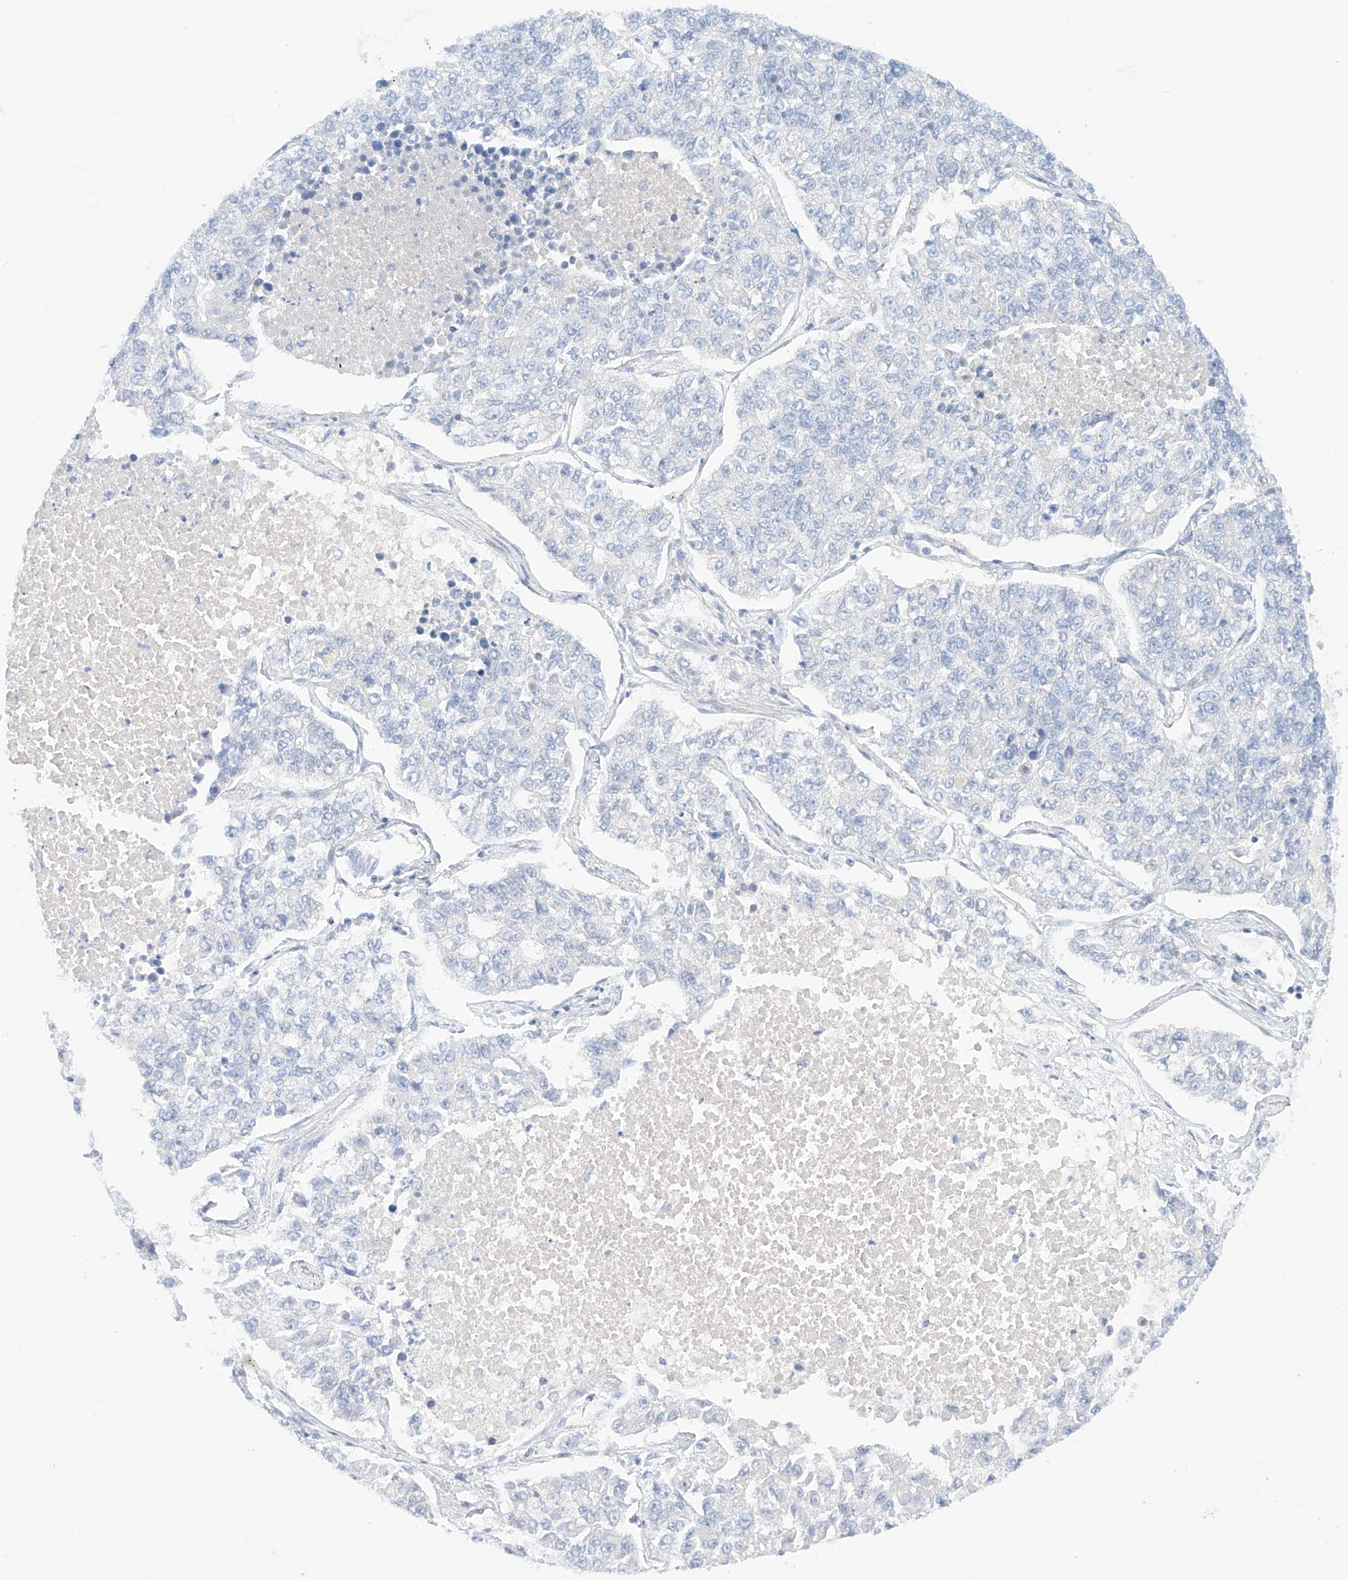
{"staining": {"intensity": "negative", "quantity": "none", "location": "none"}, "tissue": "lung cancer", "cell_type": "Tumor cells", "image_type": "cancer", "snomed": [{"axis": "morphology", "description": "Adenocarcinoma, NOS"}, {"axis": "topography", "description": "Lung"}], "caption": "Immunohistochemistry photomicrograph of human lung cancer (adenocarcinoma) stained for a protein (brown), which exhibits no expression in tumor cells.", "gene": "PGGT1B", "patient": {"sex": "male", "age": 49}}